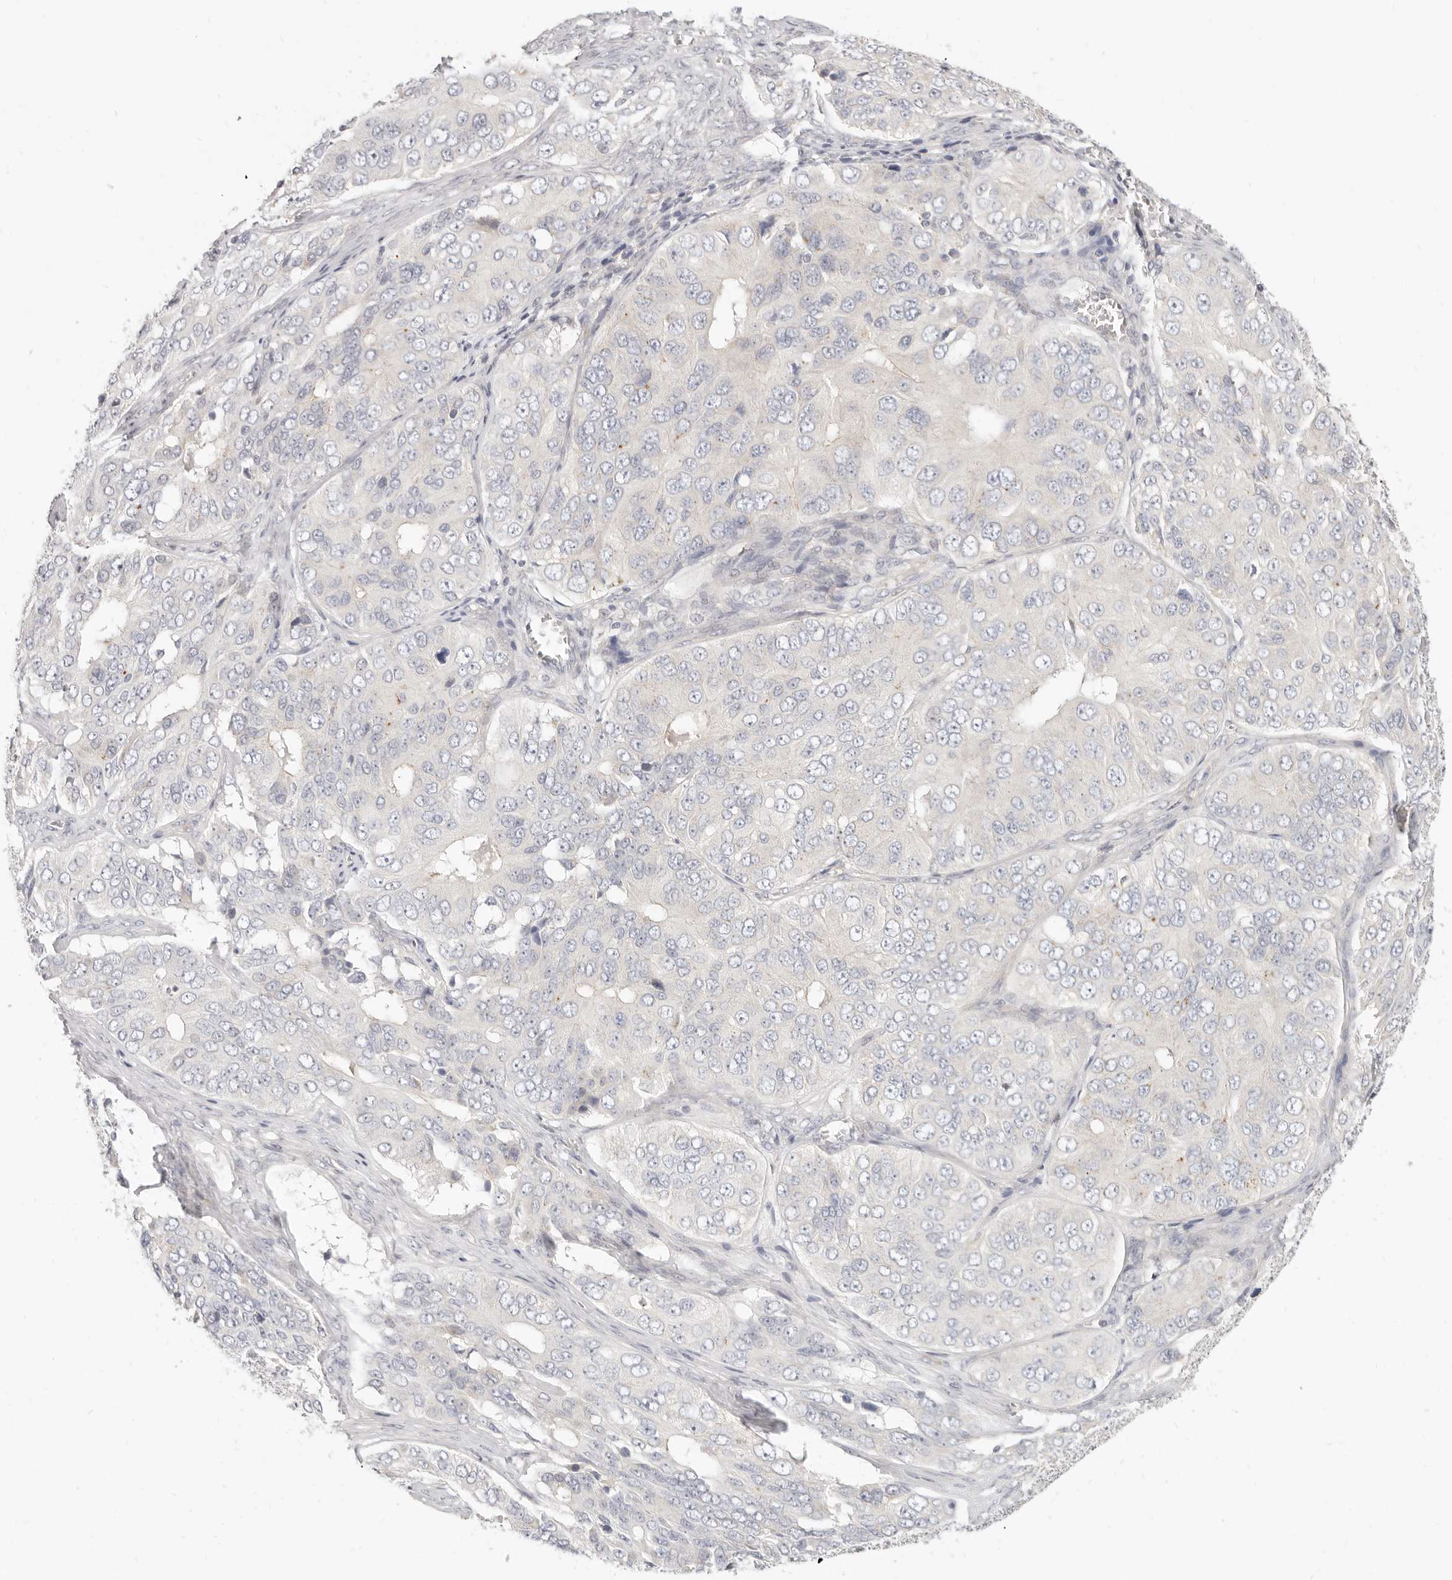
{"staining": {"intensity": "negative", "quantity": "none", "location": "none"}, "tissue": "ovarian cancer", "cell_type": "Tumor cells", "image_type": "cancer", "snomed": [{"axis": "morphology", "description": "Carcinoma, endometroid"}, {"axis": "topography", "description": "Ovary"}], "caption": "This is an immunohistochemistry (IHC) image of human ovarian cancer. There is no staining in tumor cells.", "gene": "LTB4R2", "patient": {"sex": "female", "age": 51}}